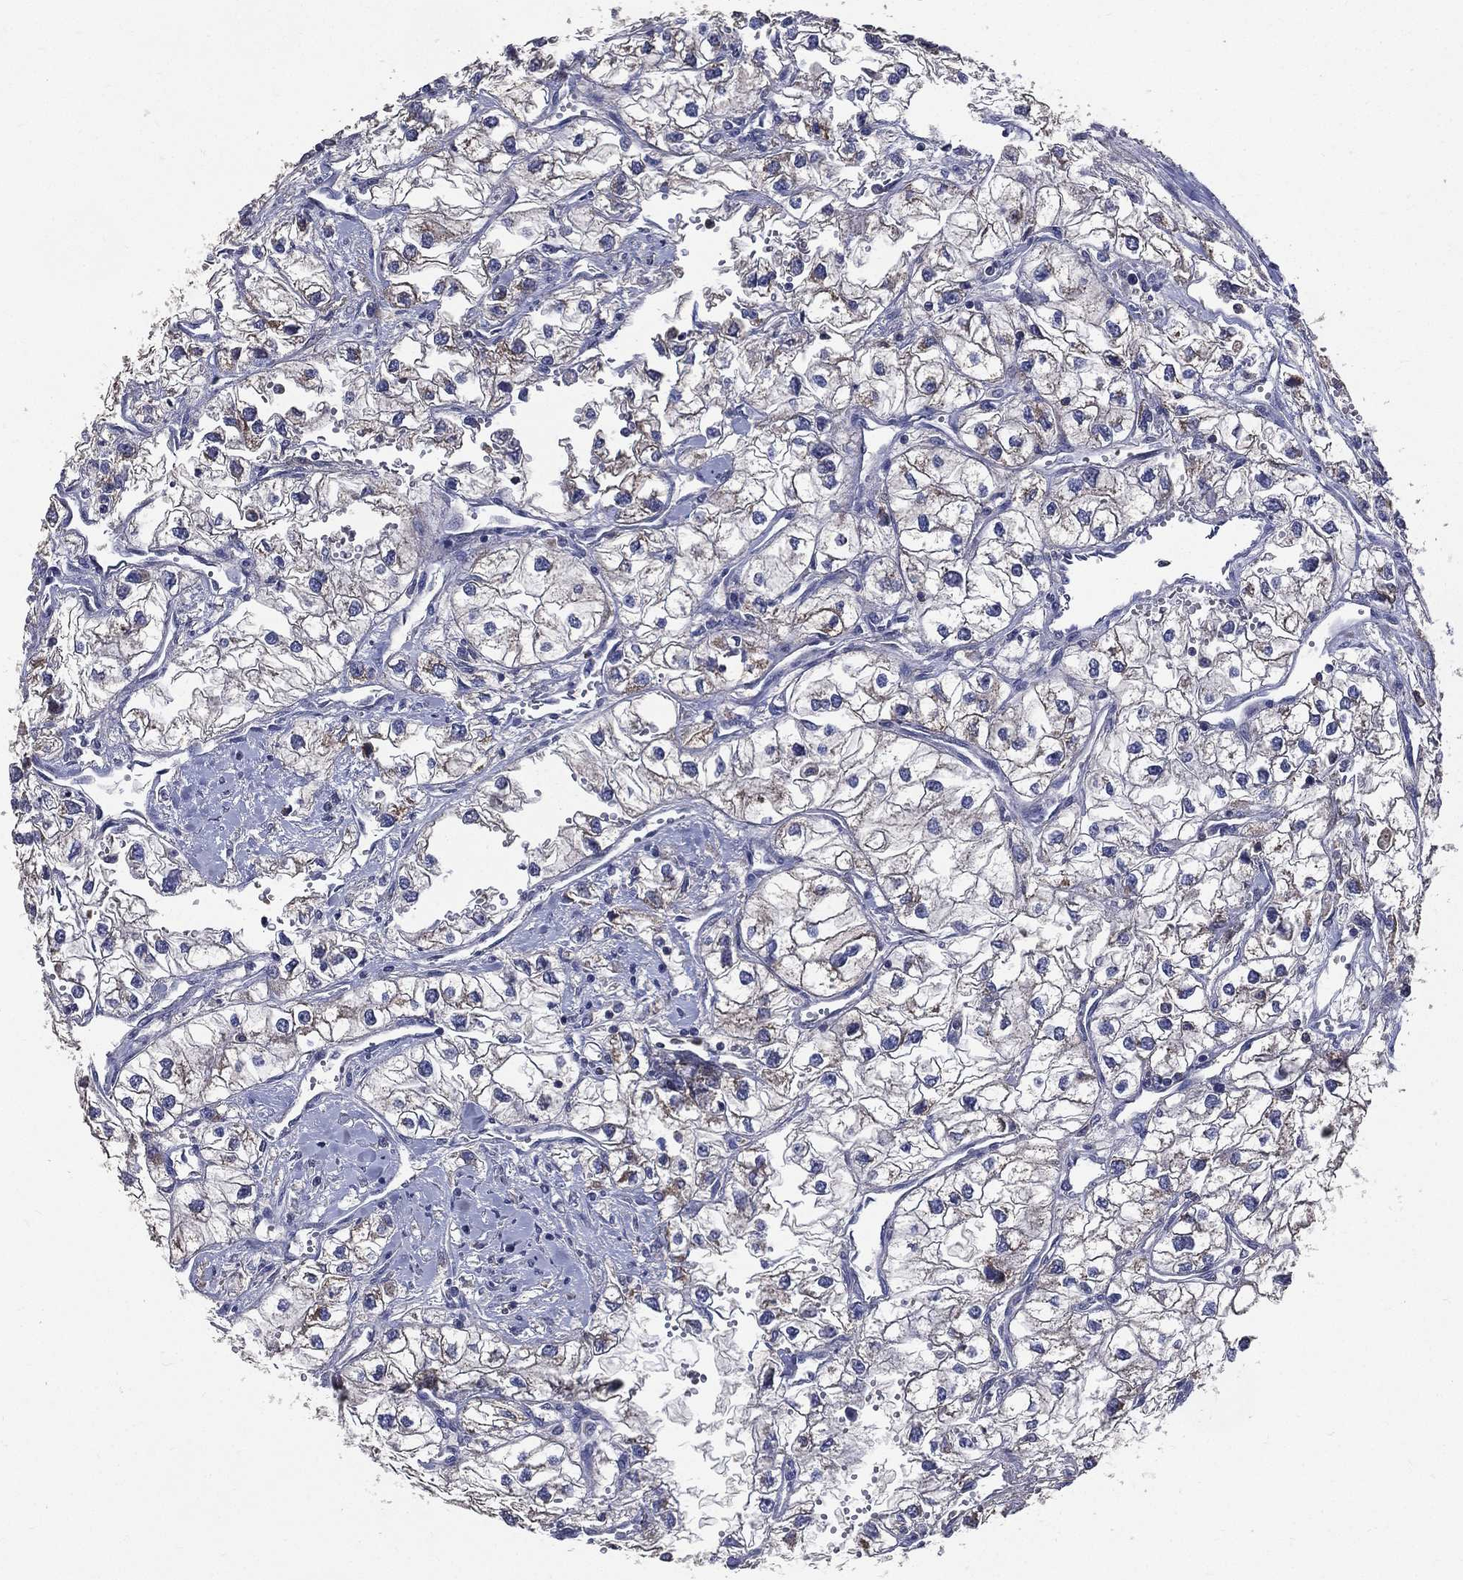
{"staining": {"intensity": "negative", "quantity": "none", "location": "none"}, "tissue": "renal cancer", "cell_type": "Tumor cells", "image_type": "cancer", "snomed": [{"axis": "morphology", "description": "Adenocarcinoma, NOS"}, {"axis": "topography", "description": "Kidney"}], "caption": "Immunohistochemistry photomicrograph of renal cancer (adenocarcinoma) stained for a protein (brown), which shows no staining in tumor cells.", "gene": "SERPINB2", "patient": {"sex": "male", "age": 59}}